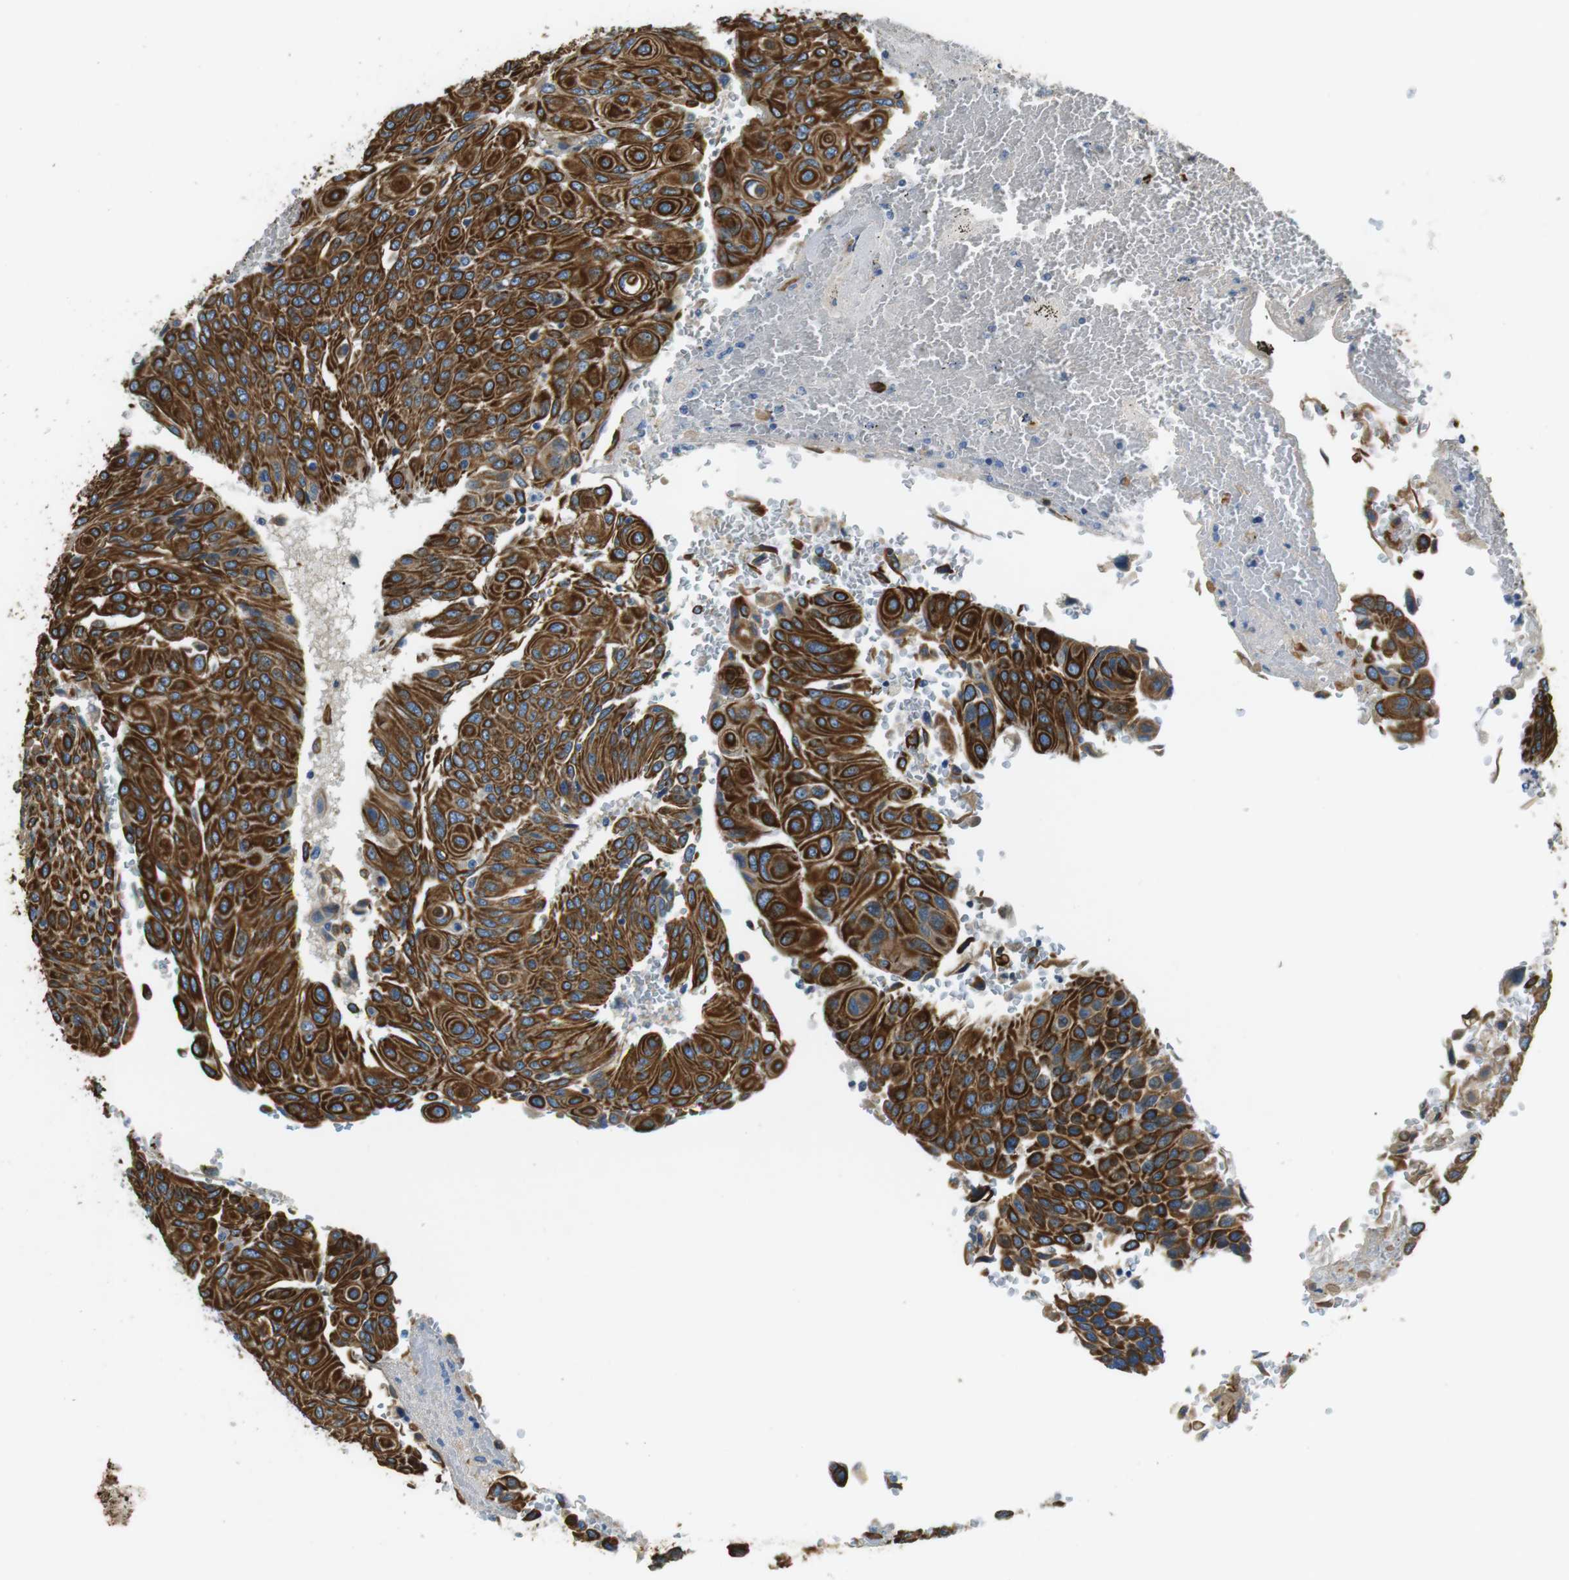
{"staining": {"intensity": "strong", "quantity": ">75%", "location": "cytoplasmic/membranous"}, "tissue": "urothelial cancer", "cell_type": "Tumor cells", "image_type": "cancer", "snomed": [{"axis": "morphology", "description": "Urothelial carcinoma, High grade"}, {"axis": "topography", "description": "Urinary bladder"}], "caption": "DAB (3,3'-diaminobenzidine) immunohistochemical staining of urothelial cancer reveals strong cytoplasmic/membranous protein expression in approximately >75% of tumor cells. Using DAB (brown) and hematoxylin (blue) stains, captured at high magnification using brightfield microscopy.", "gene": "UNC5CL", "patient": {"sex": "male", "age": 66}}